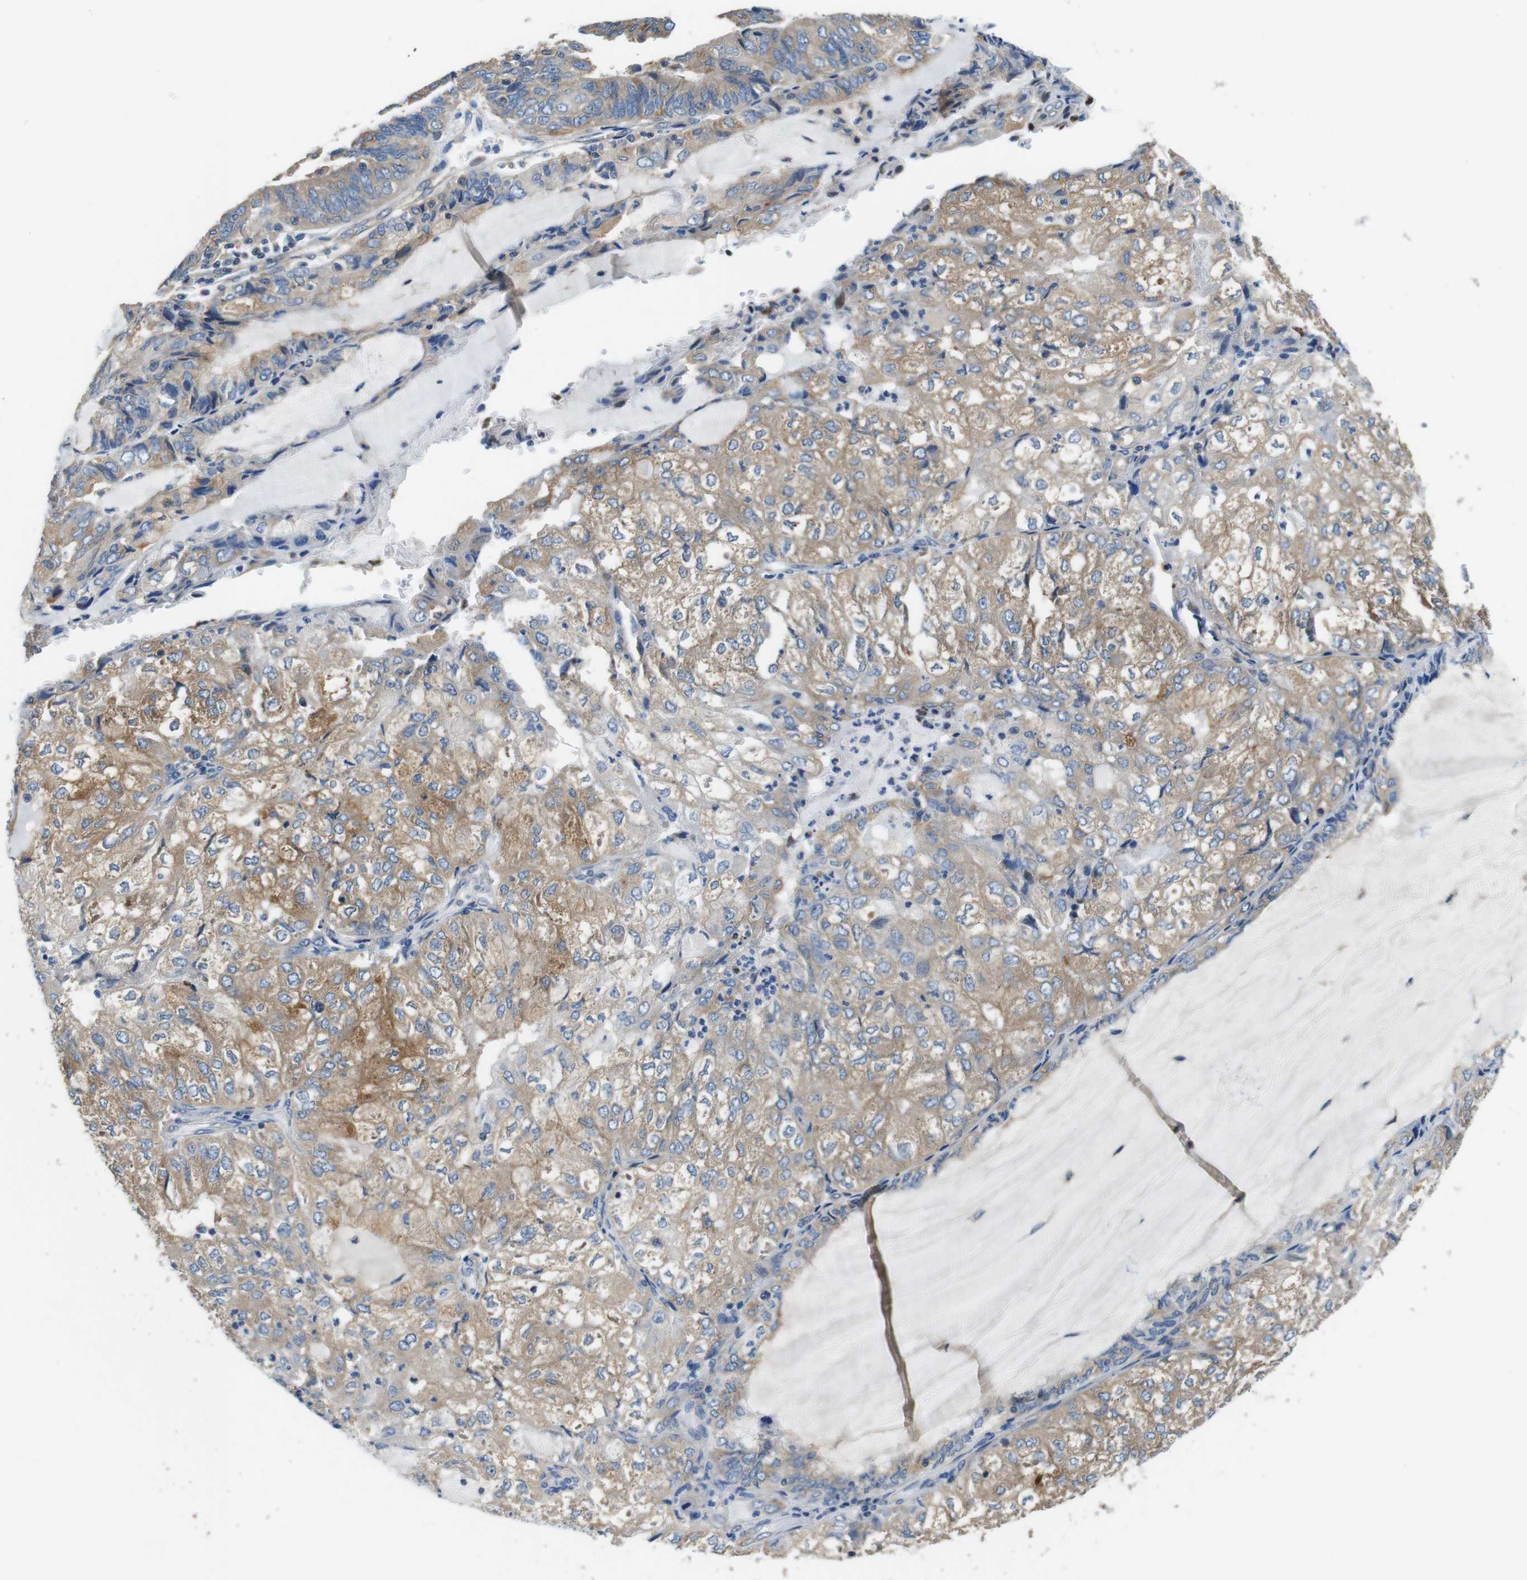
{"staining": {"intensity": "moderate", "quantity": "25%-75%", "location": "cytoplasmic/membranous"}, "tissue": "endometrial cancer", "cell_type": "Tumor cells", "image_type": "cancer", "snomed": [{"axis": "morphology", "description": "Adenocarcinoma, NOS"}, {"axis": "topography", "description": "Endometrium"}], "caption": "Endometrial cancer tissue exhibits moderate cytoplasmic/membranous staining in approximately 25%-75% of tumor cells, visualized by immunohistochemistry.", "gene": "DENND4C", "patient": {"sex": "female", "age": 81}}